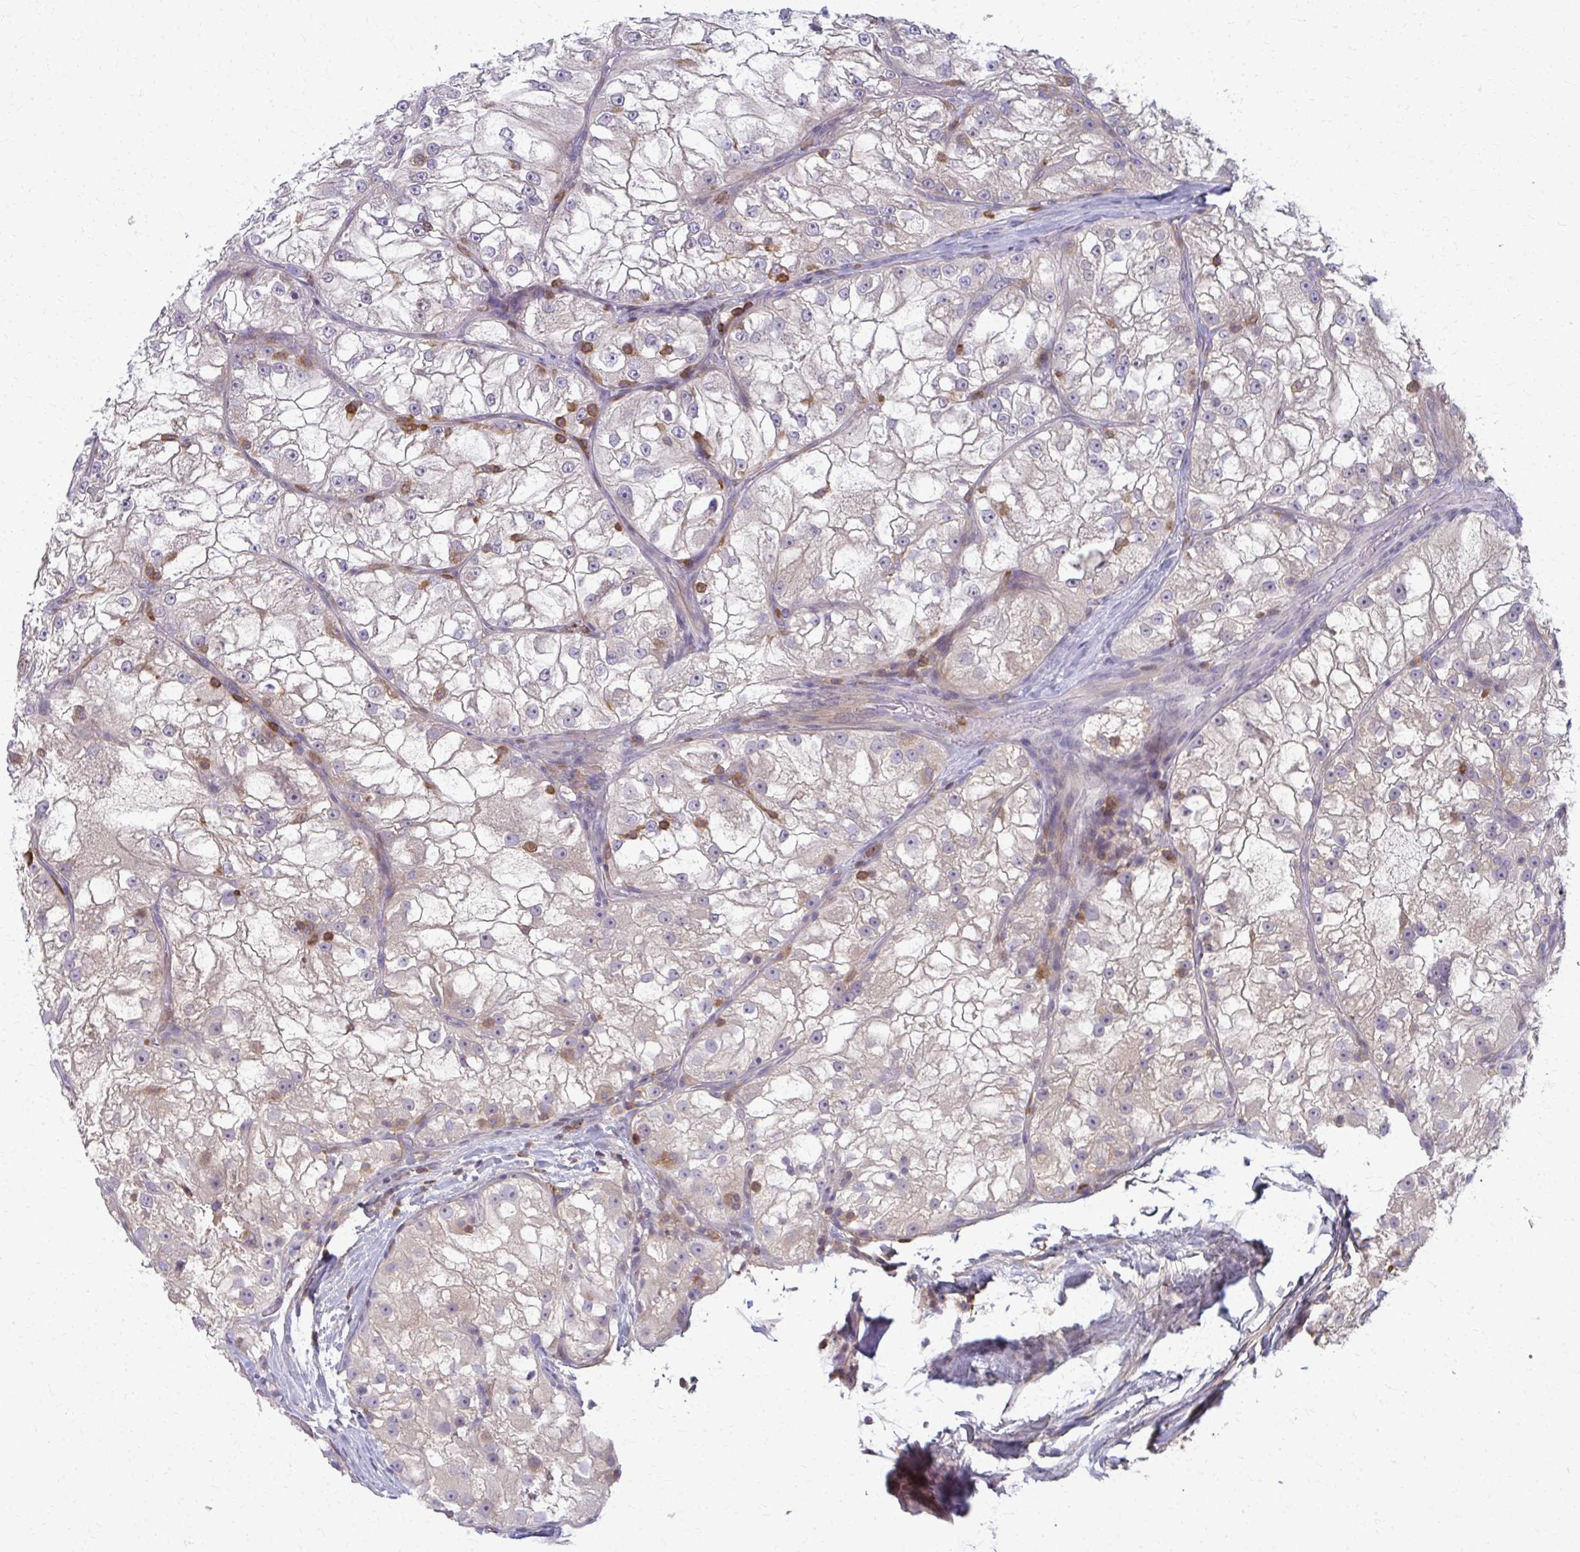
{"staining": {"intensity": "weak", "quantity": "25%-75%", "location": "cytoplasmic/membranous"}, "tissue": "renal cancer", "cell_type": "Tumor cells", "image_type": "cancer", "snomed": [{"axis": "morphology", "description": "Adenocarcinoma, NOS"}, {"axis": "topography", "description": "Kidney"}], "caption": "Renal cancer tissue exhibits weak cytoplasmic/membranous staining in about 25%-75% of tumor cells", "gene": "AP5M1", "patient": {"sex": "female", "age": 72}}